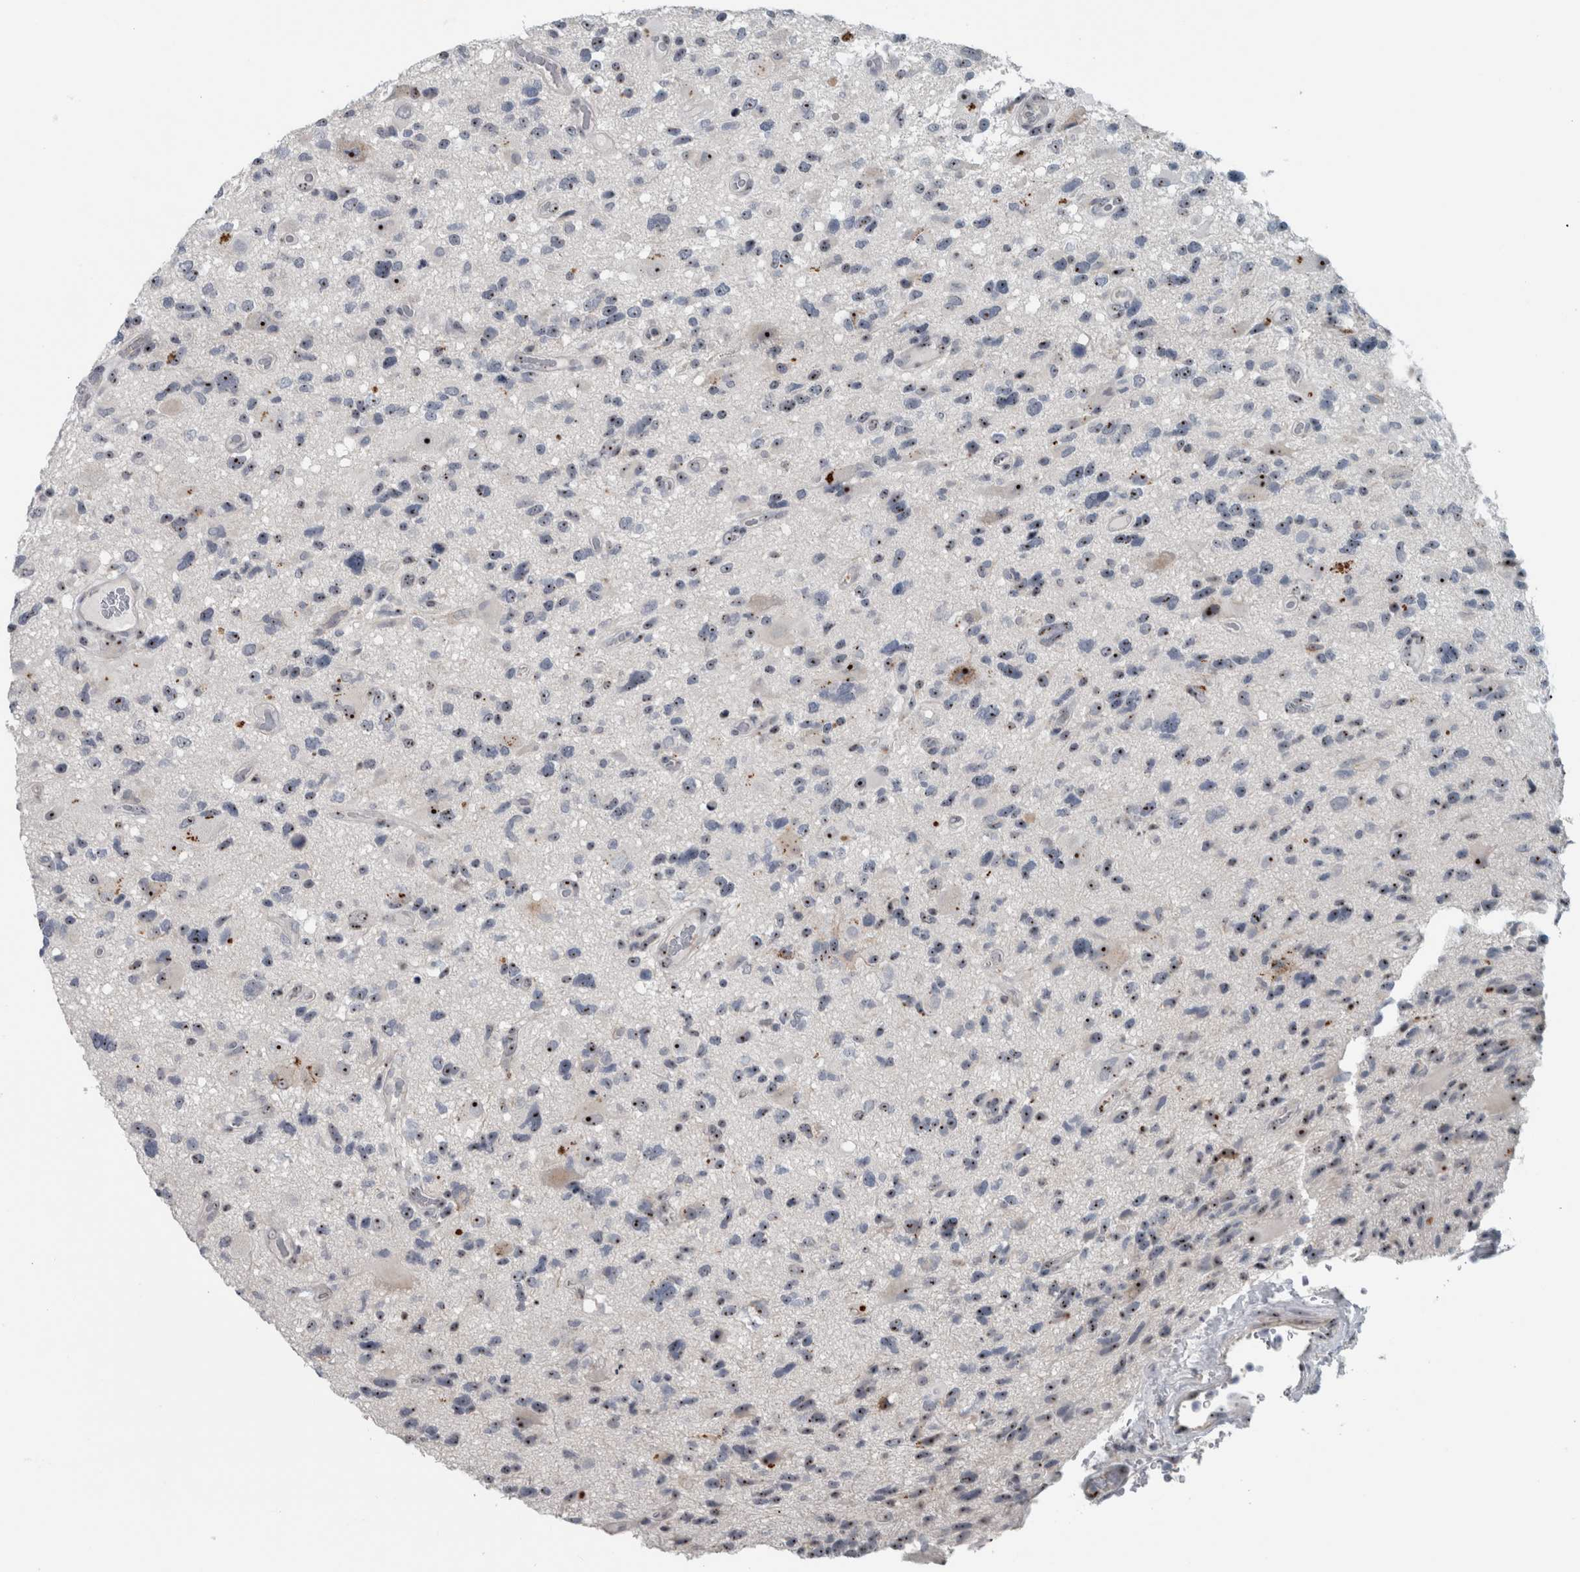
{"staining": {"intensity": "weak", "quantity": "25%-75%", "location": "nuclear"}, "tissue": "glioma", "cell_type": "Tumor cells", "image_type": "cancer", "snomed": [{"axis": "morphology", "description": "Glioma, malignant, High grade"}, {"axis": "topography", "description": "Brain"}], "caption": "A histopathology image showing weak nuclear staining in about 25%-75% of tumor cells in malignant high-grade glioma, as visualized by brown immunohistochemical staining.", "gene": "UTP6", "patient": {"sex": "male", "age": 33}}